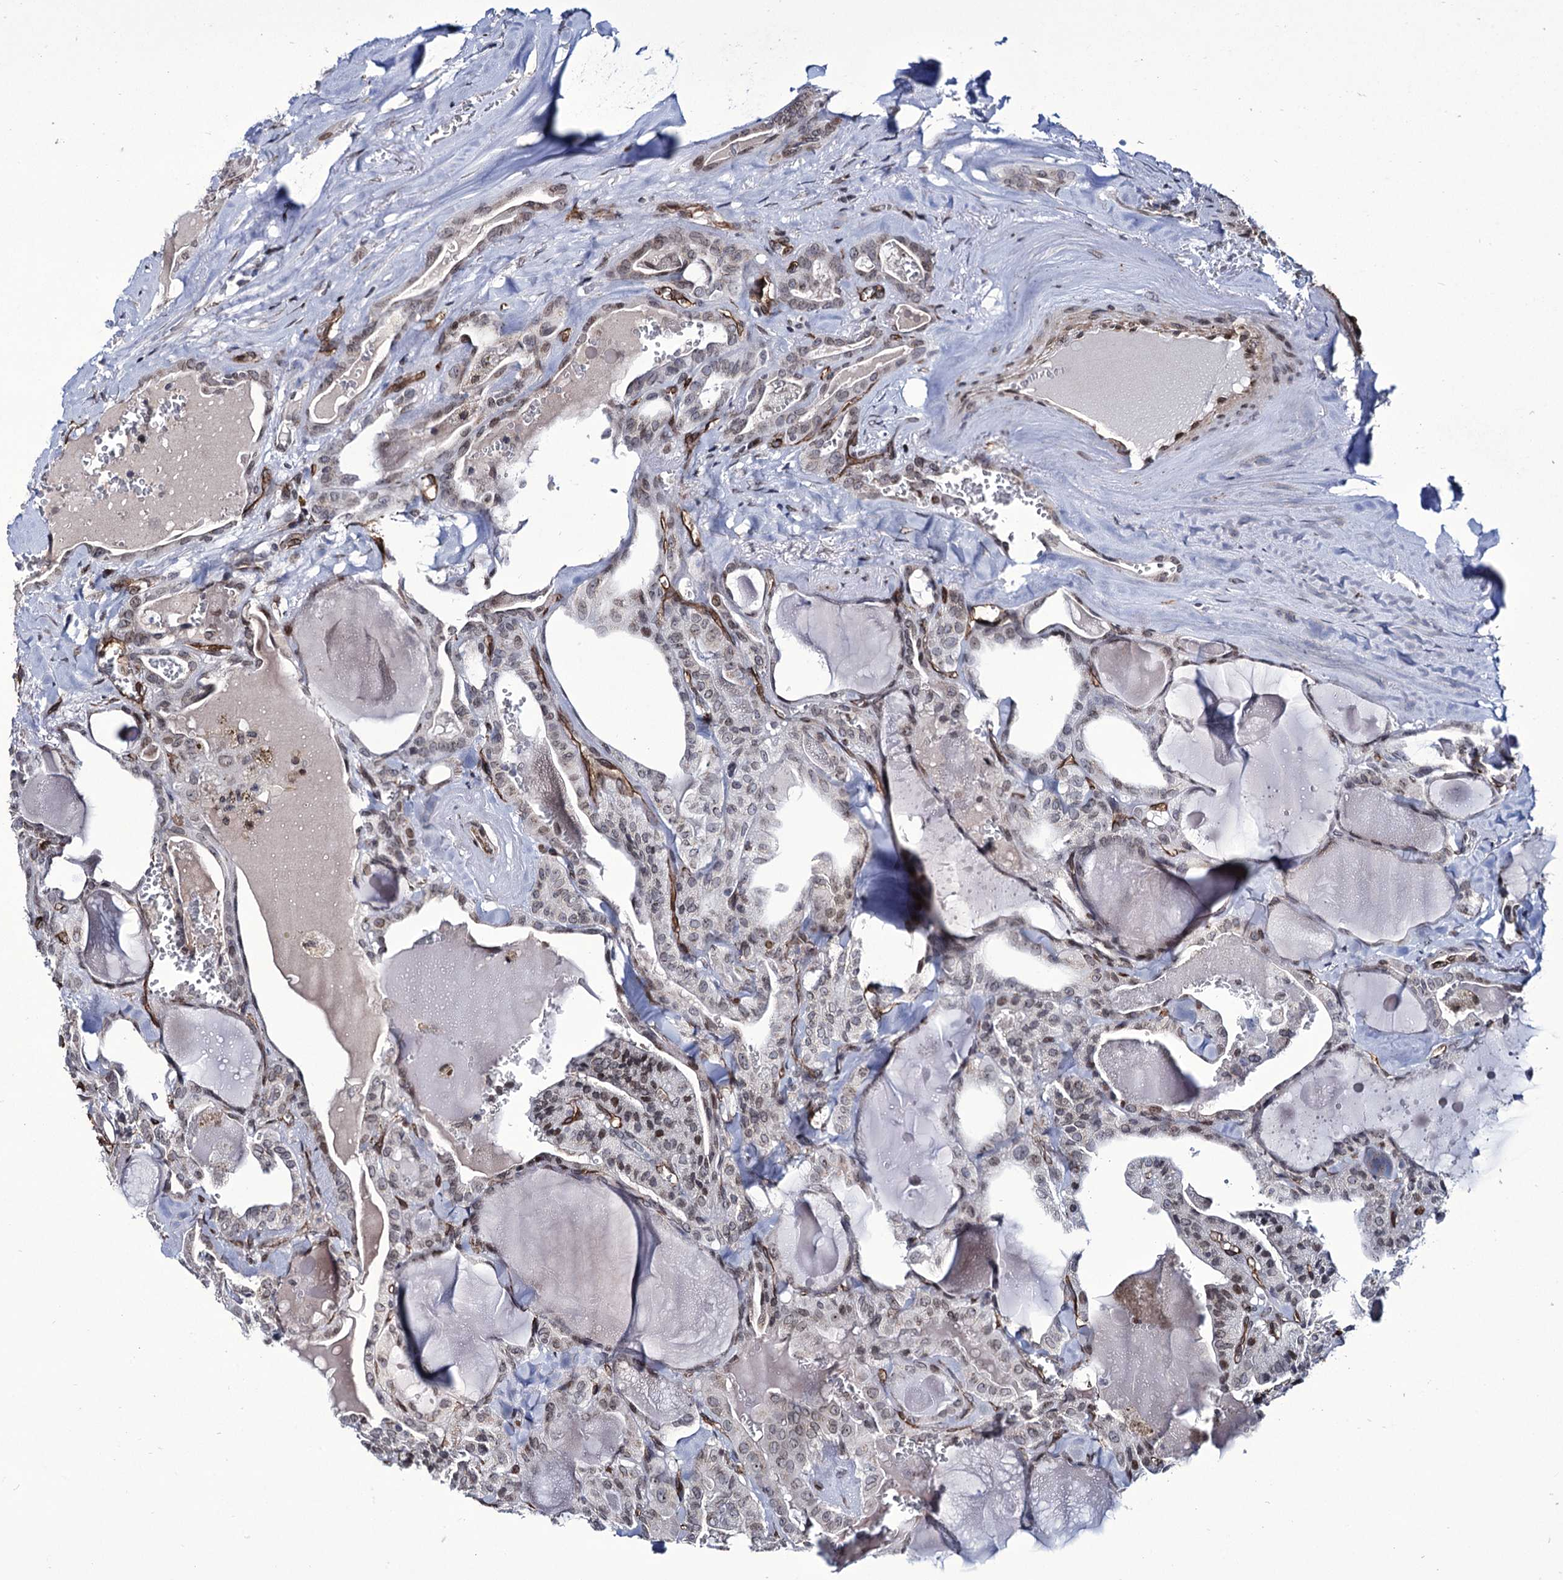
{"staining": {"intensity": "negative", "quantity": "none", "location": "none"}, "tissue": "thyroid cancer", "cell_type": "Tumor cells", "image_type": "cancer", "snomed": [{"axis": "morphology", "description": "Papillary adenocarcinoma, NOS"}, {"axis": "topography", "description": "Thyroid gland"}], "caption": "Immunohistochemical staining of human thyroid cancer (papillary adenocarcinoma) exhibits no significant positivity in tumor cells. (DAB (3,3'-diaminobenzidine) IHC with hematoxylin counter stain).", "gene": "ZC3H12C", "patient": {"sex": "male", "age": 52}}